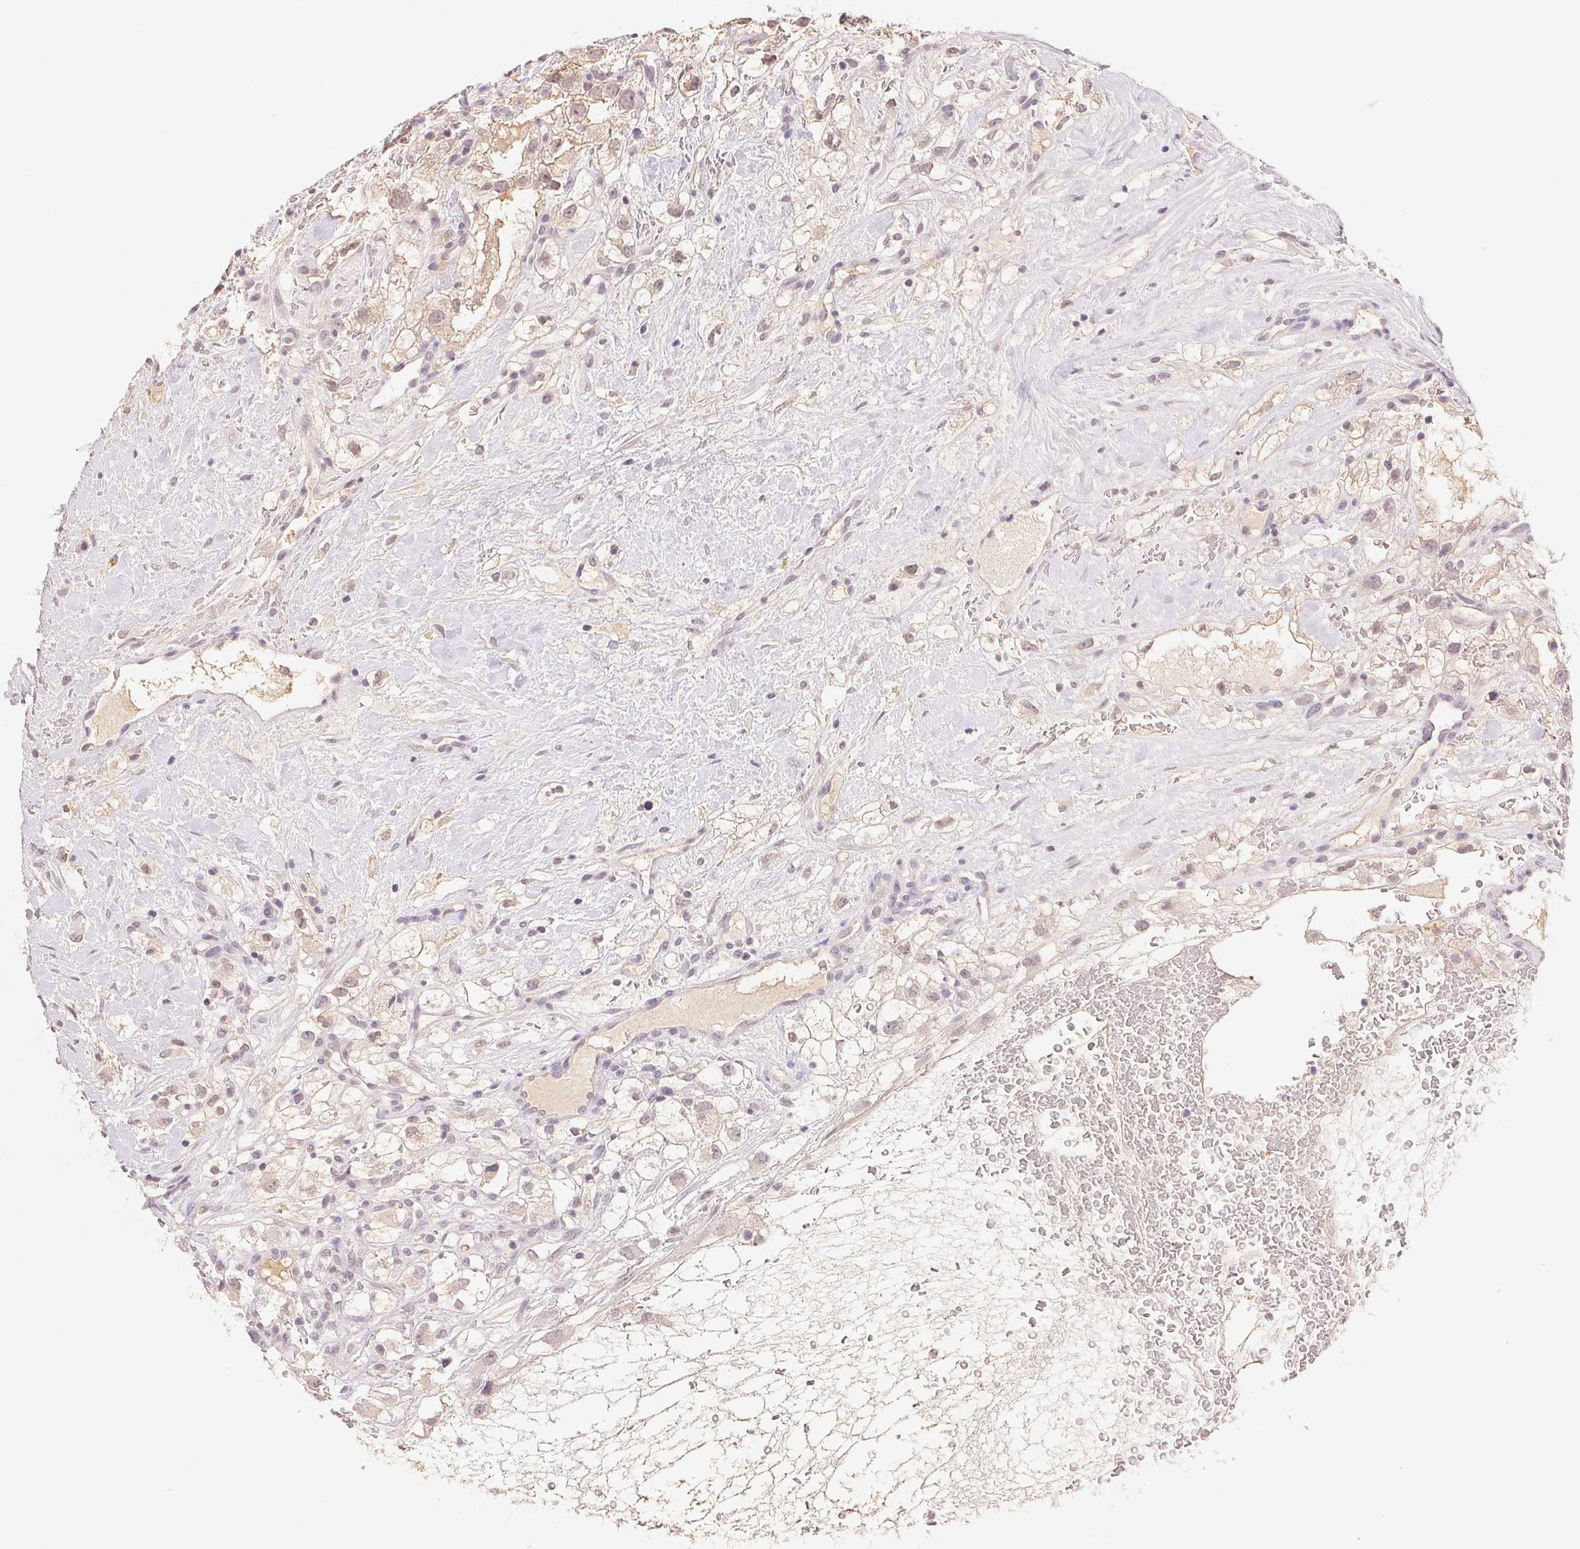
{"staining": {"intensity": "negative", "quantity": "none", "location": "none"}, "tissue": "renal cancer", "cell_type": "Tumor cells", "image_type": "cancer", "snomed": [{"axis": "morphology", "description": "Adenocarcinoma, NOS"}, {"axis": "topography", "description": "Kidney"}], "caption": "This is an immunohistochemistry micrograph of human renal cancer. There is no staining in tumor cells.", "gene": "FNDC4", "patient": {"sex": "male", "age": 59}}